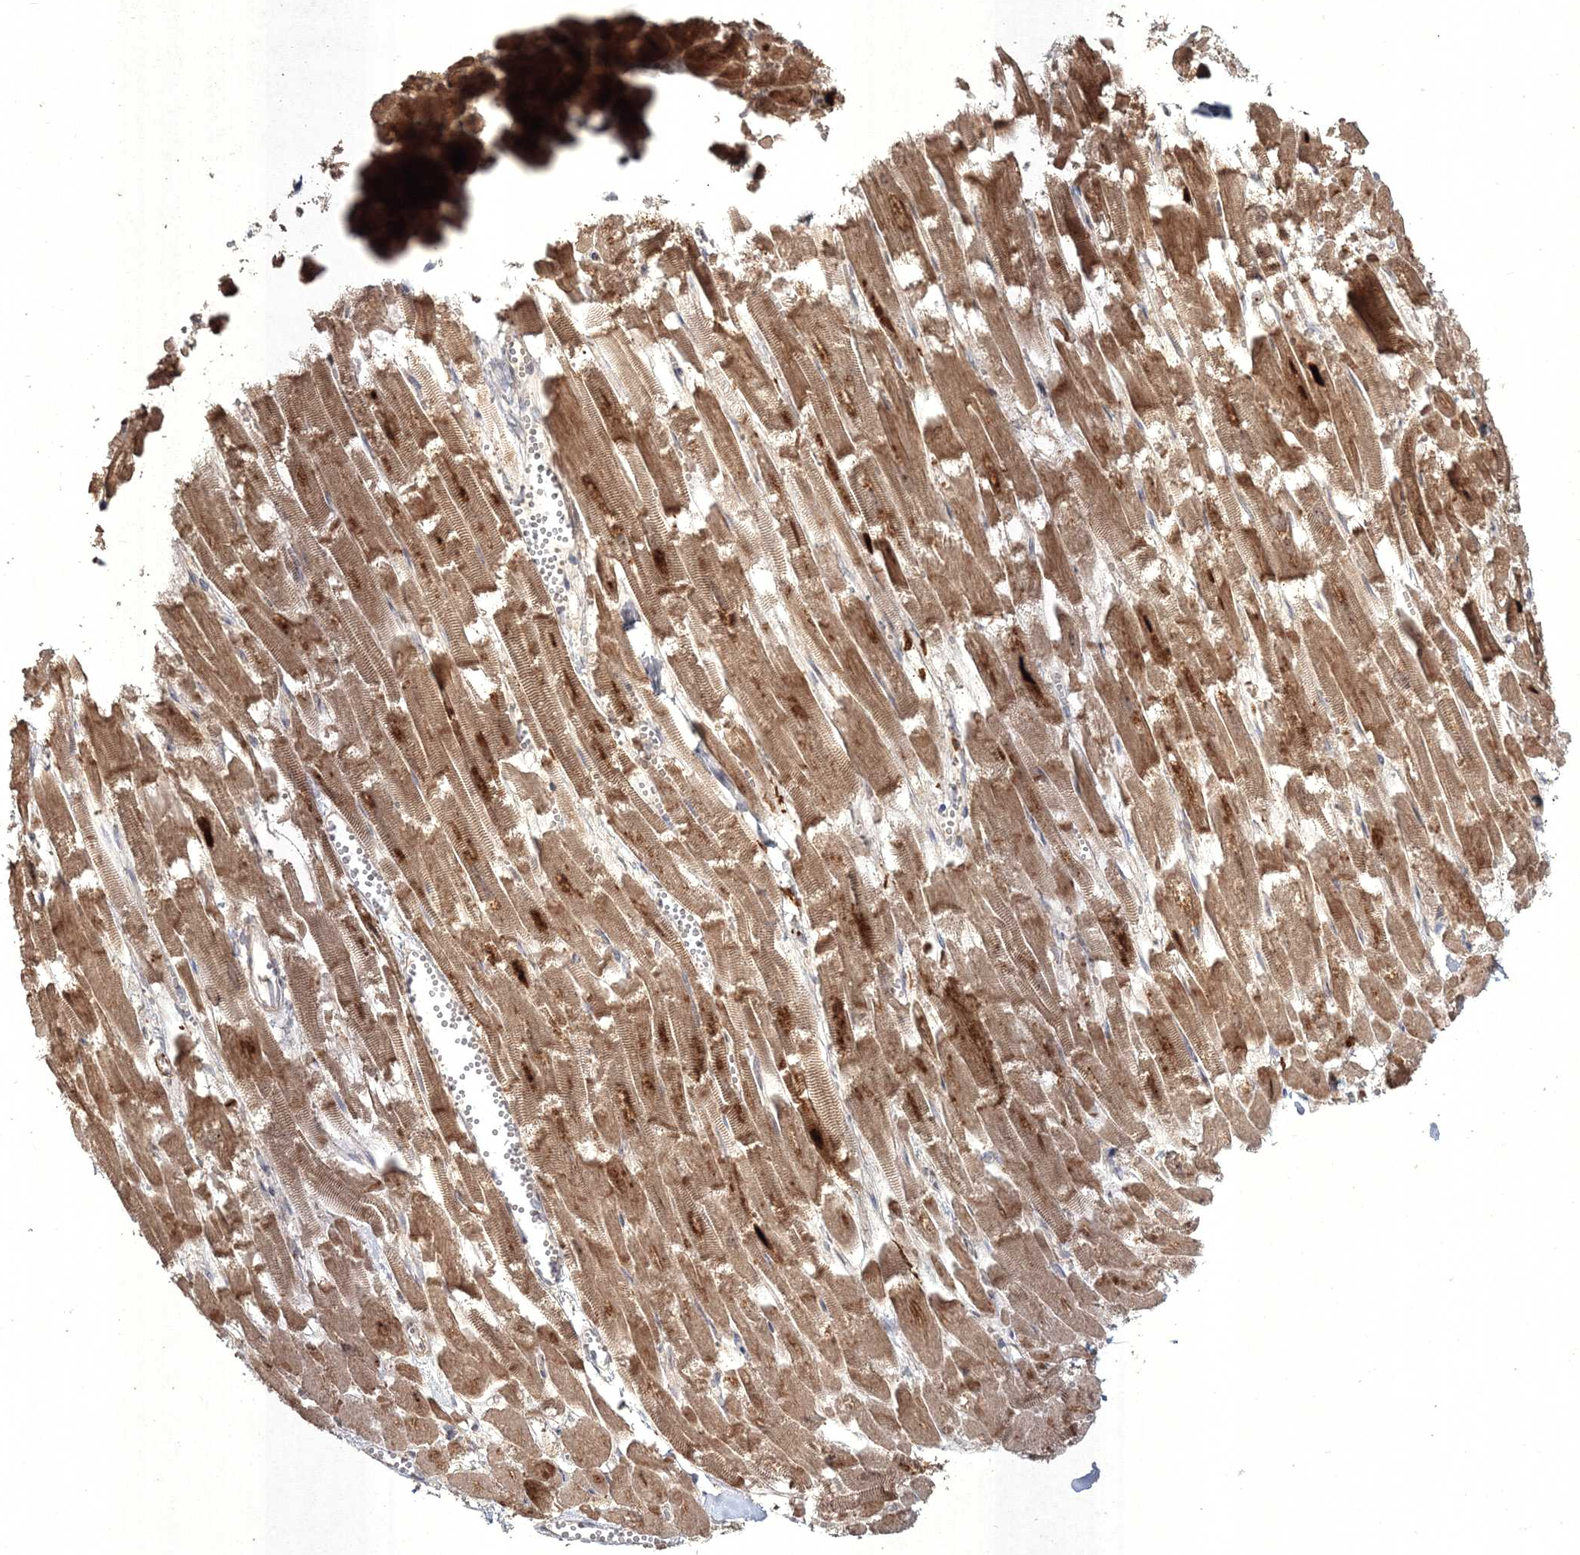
{"staining": {"intensity": "moderate", "quantity": ">75%", "location": "cytoplasmic/membranous"}, "tissue": "heart muscle", "cell_type": "Cardiomyocytes", "image_type": "normal", "snomed": [{"axis": "morphology", "description": "Normal tissue, NOS"}, {"axis": "topography", "description": "Heart"}], "caption": "The histopathology image reveals staining of normal heart muscle, revealing moderate cytoplasmic/membranous protein expression (brown color) within cardiomyocytes.", "gene": "SPRY1", "patient": {"sex": "male", "age": 54}}